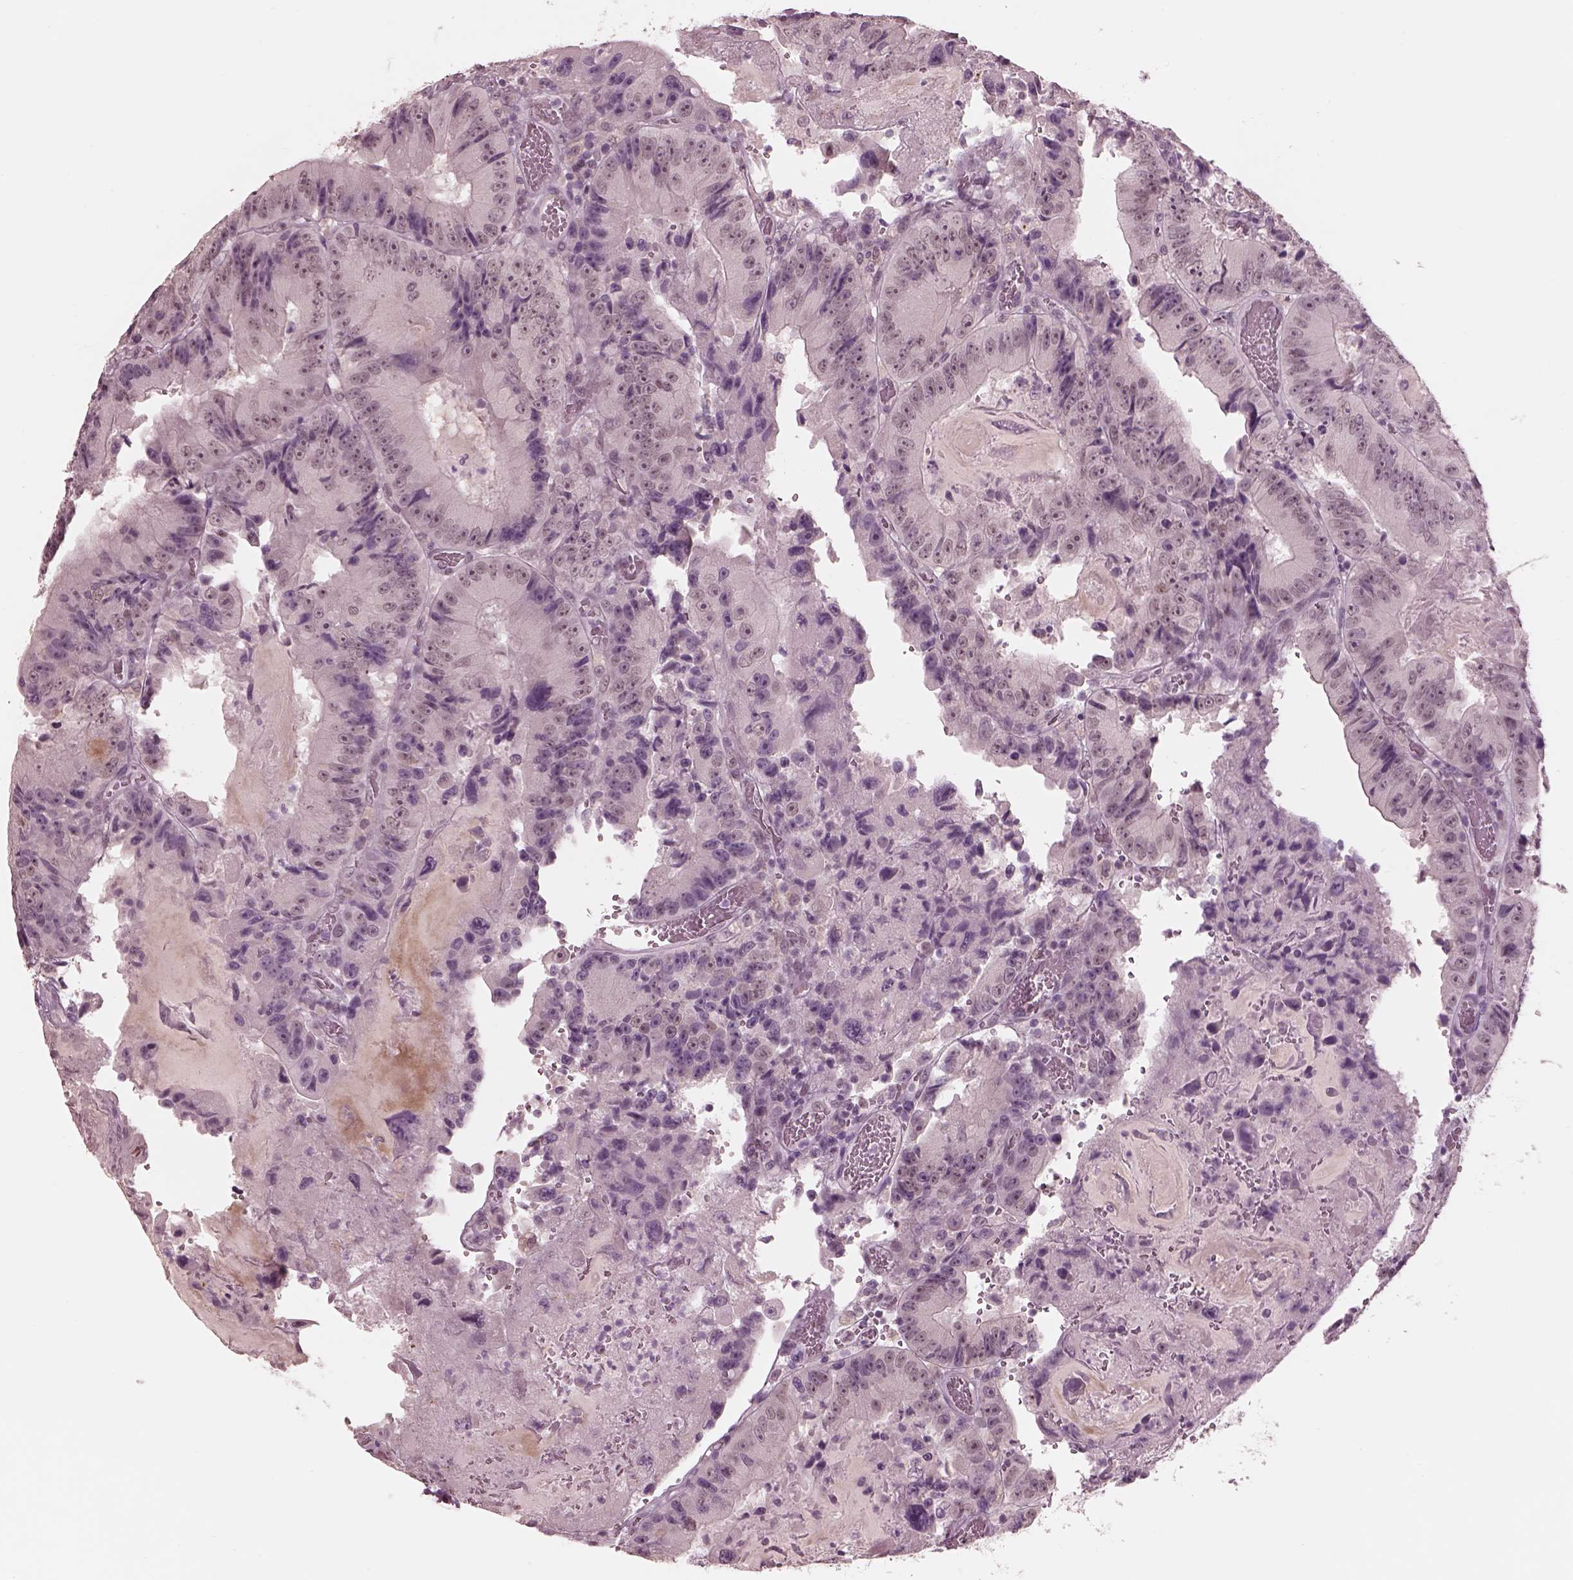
{"staining": {"intensity": "negative", "quantity": "none", "location": "none"}, "tissue": "colorectal cancer", "cell_type": "Tumor cells", "image_type": "cancer", "snomed": [{"axis": "morphology", "description": "Adenocarcinoma, NOS"}, {"axis": "topography", "description": "Colon"}], "caption": "This is an IHC photomicrograph of human colorectal adenocarcinoma. There is no staining in tumor cells.", "gene": "GARIN4", "patient": {"sex": "female", "age": 86}}